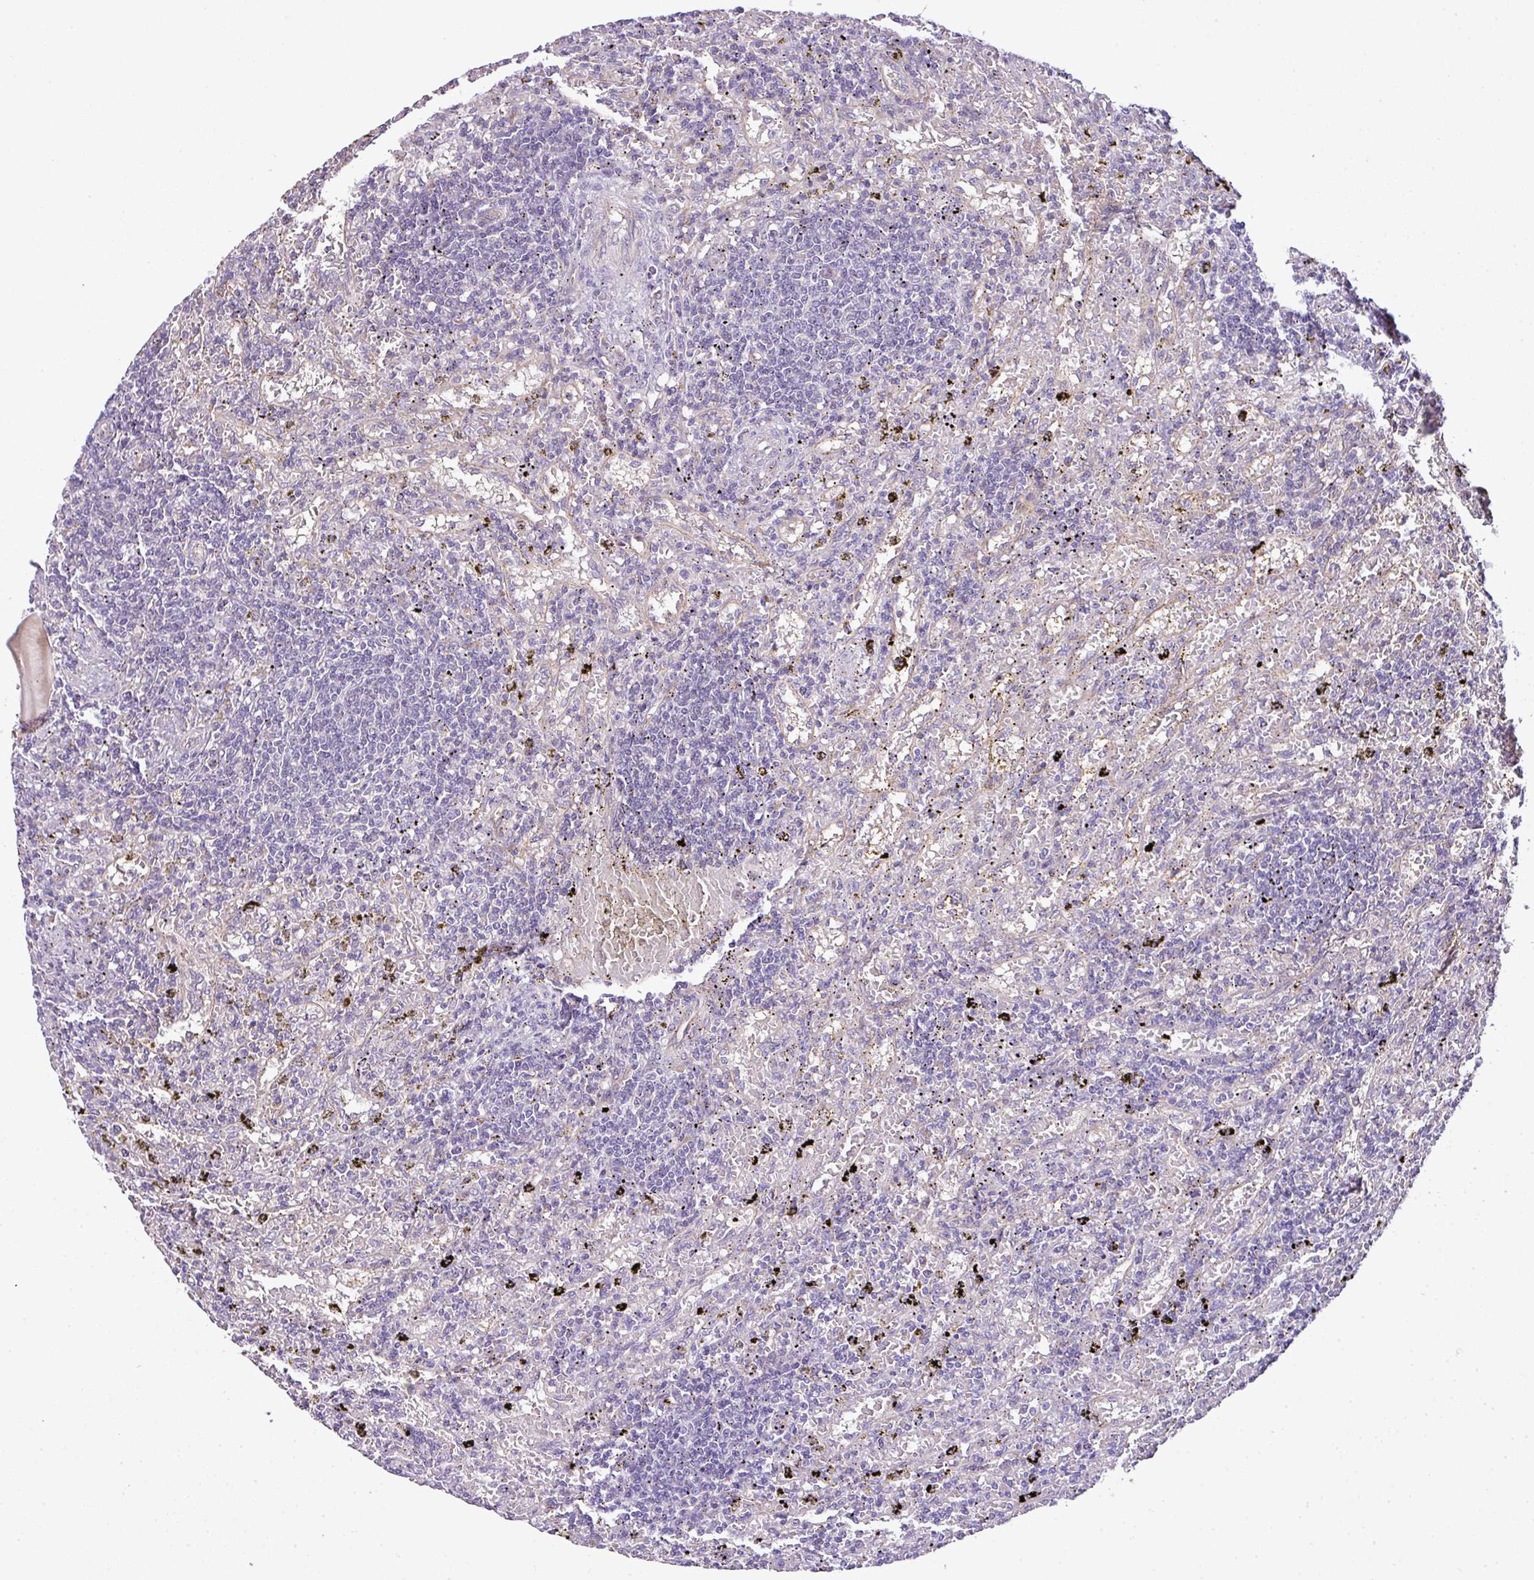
{"staining": {"intensity": "negative", "quantity": "none", "location": "none"}, "tissue": "lymphoma", "cell_type": "Tumor cells", "image_type": "cancer", "snomed": [{"axis": "morphology", "description": "Malignant lymphoma, non-Hodgkin's type, Low grade"}, {"axis": "topography", "description": "Spleen"}], "caption": "Tumor cells are negative for brown protein staining in low-grade malignant lymphoma, non-Hodgkin's type. (Brightfield microscopy of DAB immunohistochemistry at high magnification).", "gene": "PIK3R5", "patient": {"sex": "male", "age": 76}}